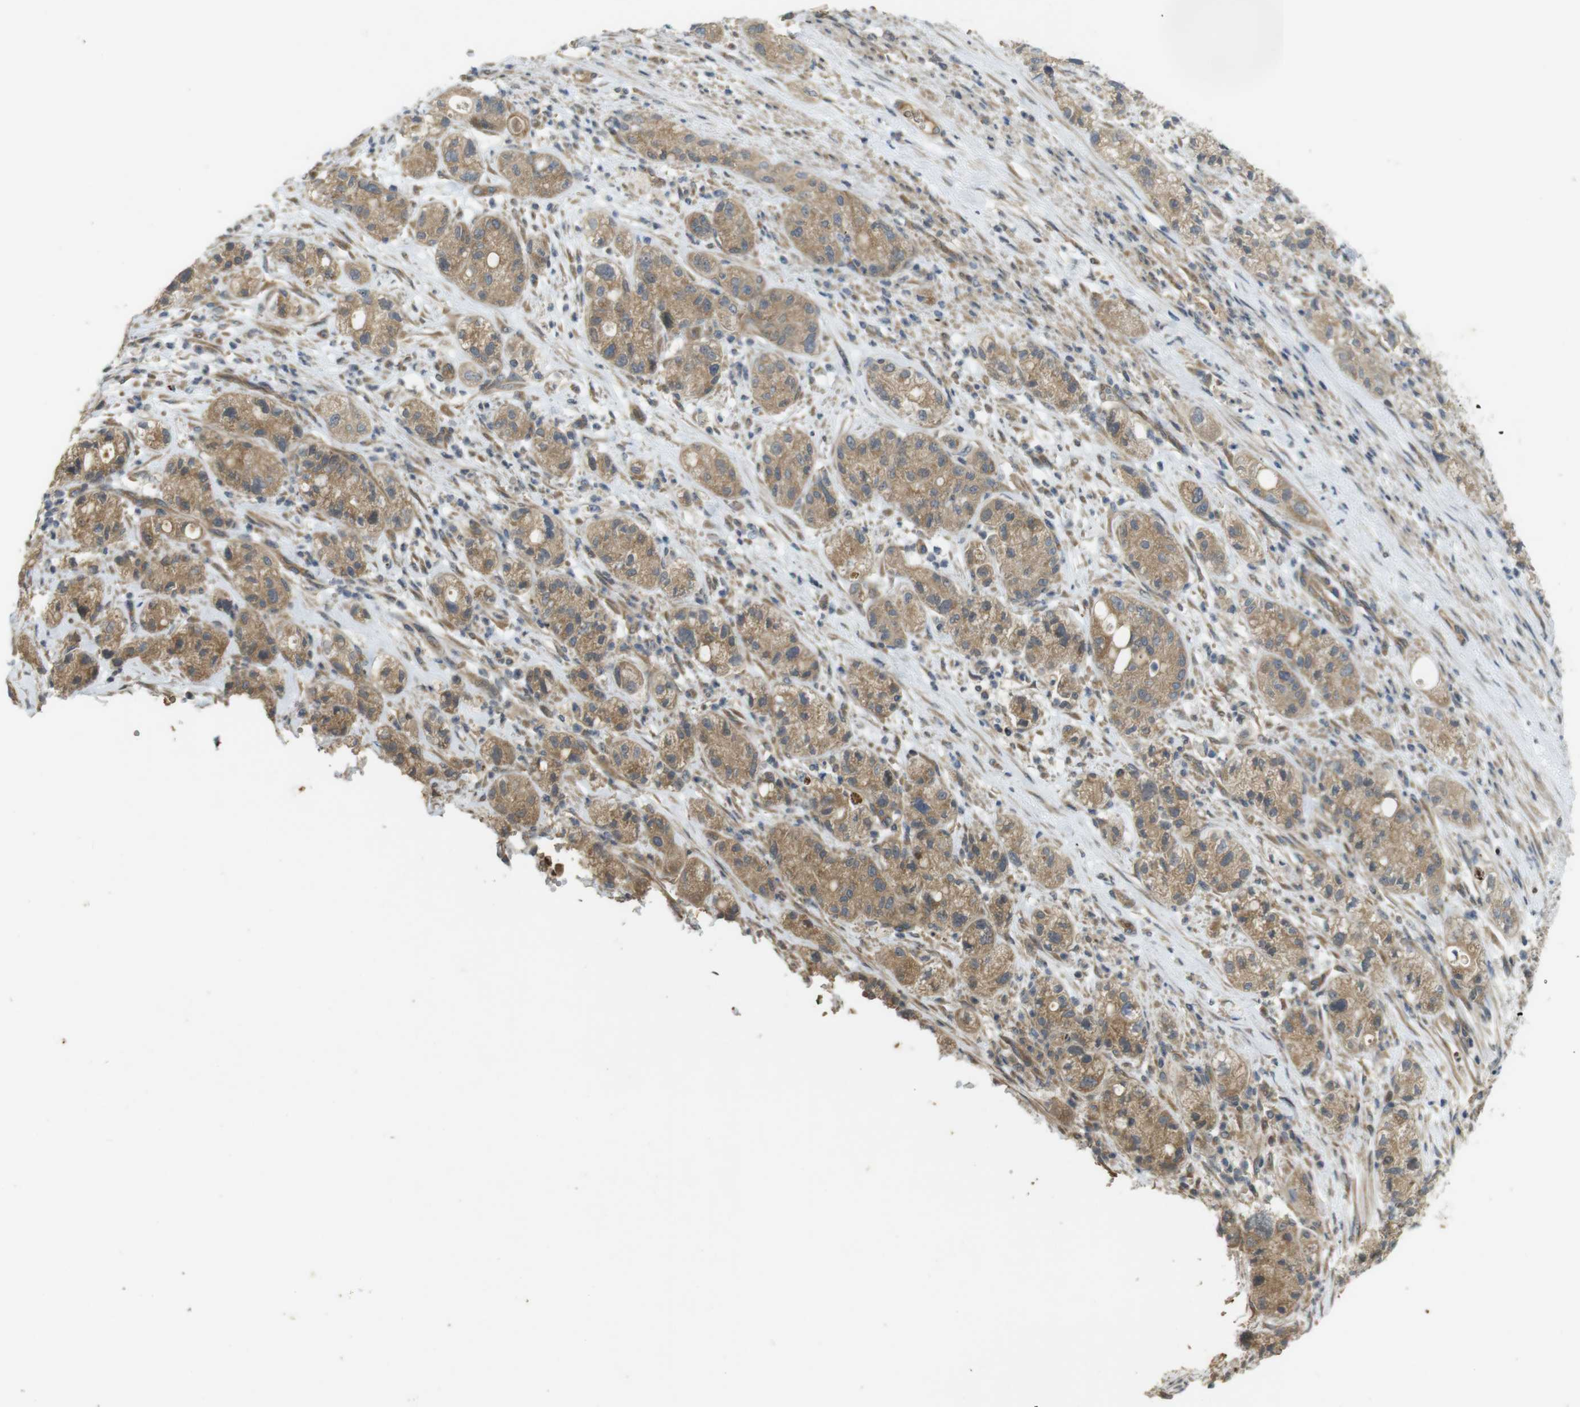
{"staining": {"intensity": "moderate", "quantity": ">75%", "location": "cytoplasmic/membranous"}, "tissue": "pancreatic cancer", "cell_type": "Tumor cells", "image_type": "cancer", "snomed": [{"axis": "morphology", "description": "Adenocarcinoma, NOS"}, {"axis": "topography", "description": "Pancreas"}], "caption": "Protein expression by IHC exhibits moderate cytoplasmic/membranous expression in about >75% of tumor cells in pancreatic cancer.", "gene": "CLTC", "patient": {"sex": "female", "age": 78}}